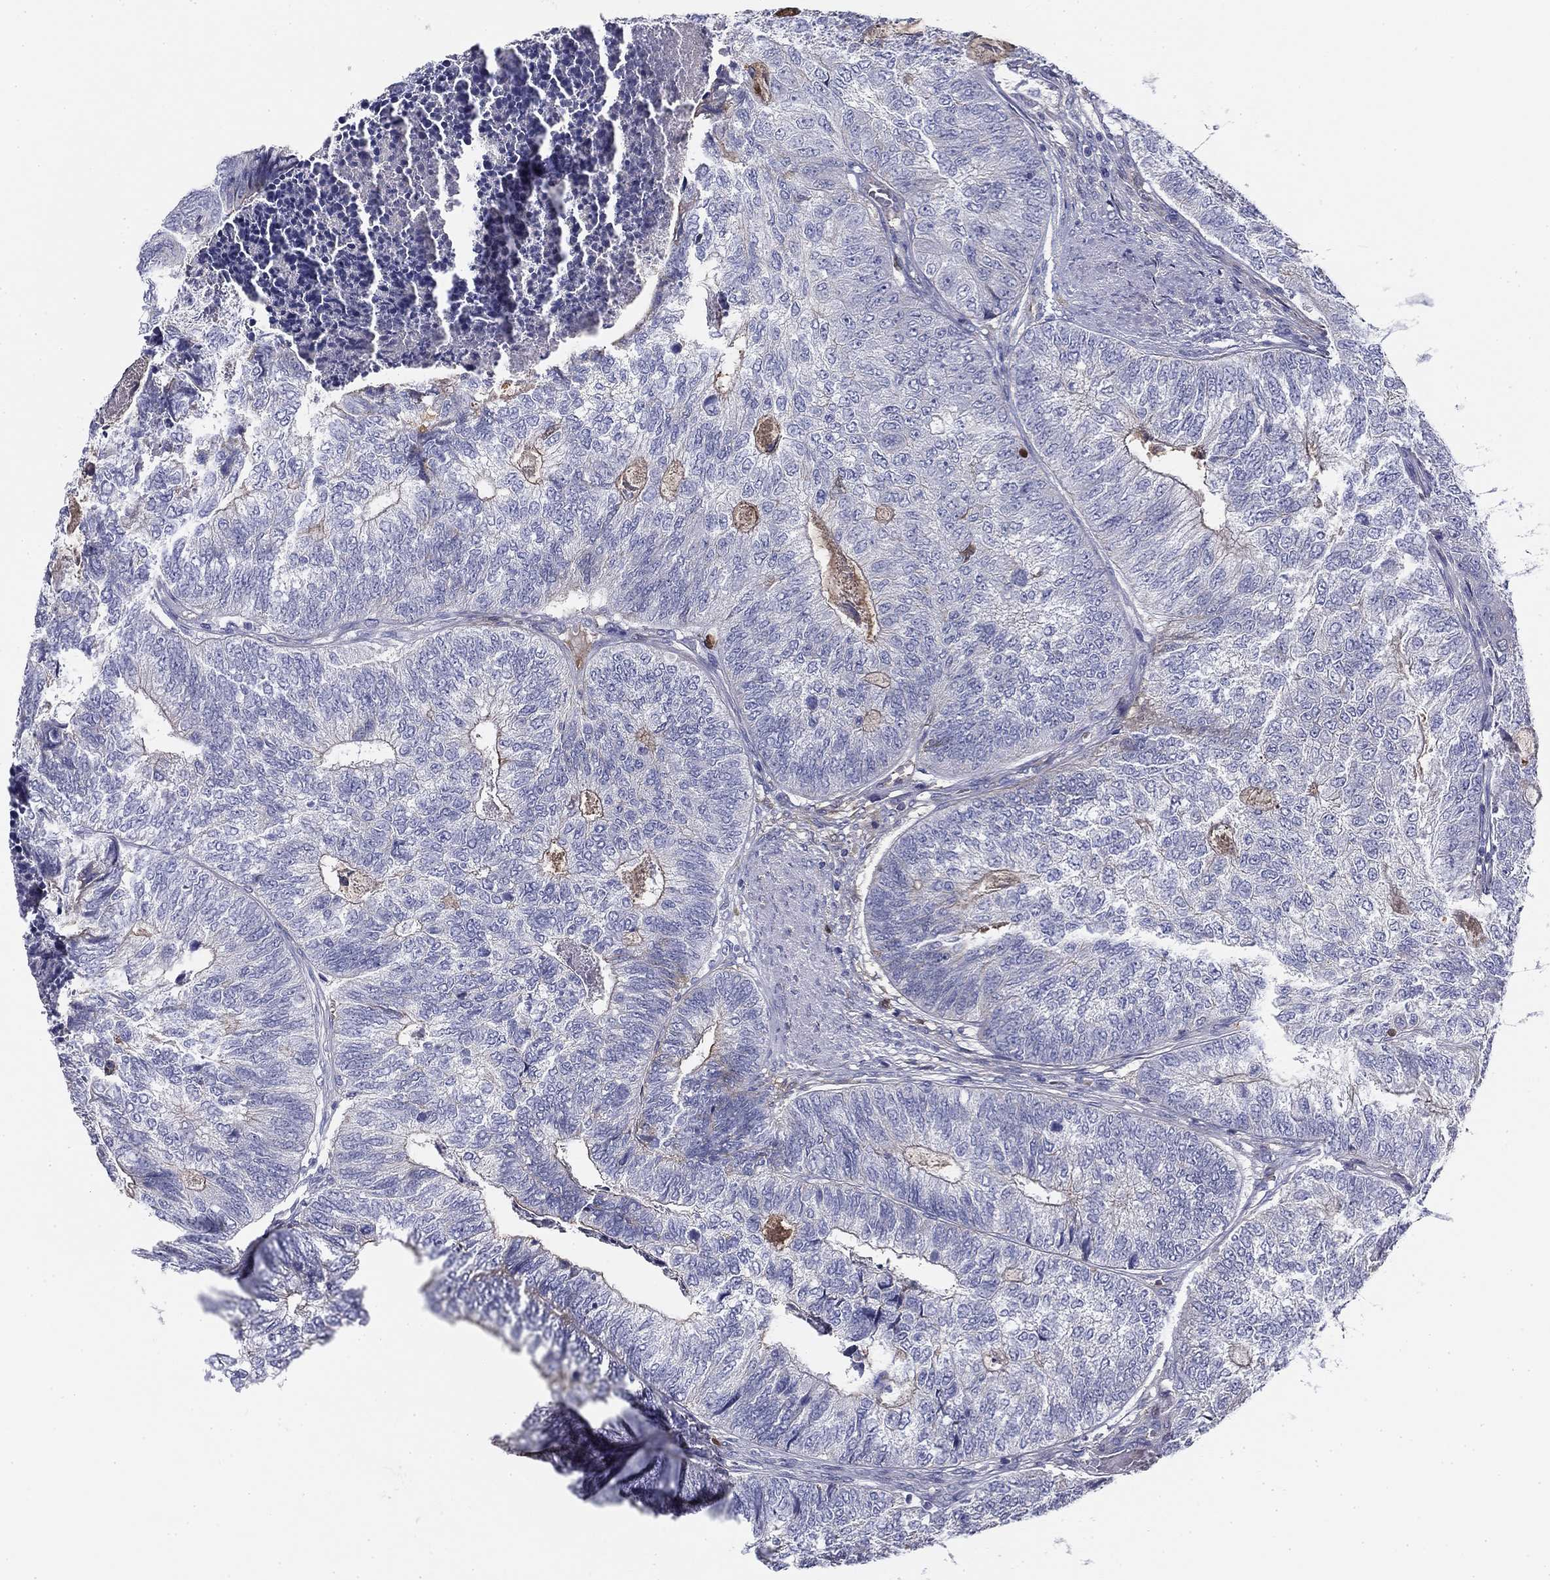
{"staining": {"intensity": "negative", "quantity": "none", "location": "none"}, "tissue": "colorectal cancer", "cell_type": "Tumor cells", "image_type": "cancer", "snomed": [{"axis": "morphology", "description": "Adenocarcinoma, NOS"}, {"axis": "topography", "description": "Colon"}], "caption": "Tumor cells are negative for protein expression in human colorectal adenocarcinoma. Brightfield microscopy of immunohistochemistry (IHC) stained with DAB (3,3'-diaminobenzidine) (brown) and hematoxylin (blue), captured at high magnification.", "gene": "CPLX4", "patient": {"sex": "female", "age": 67}}